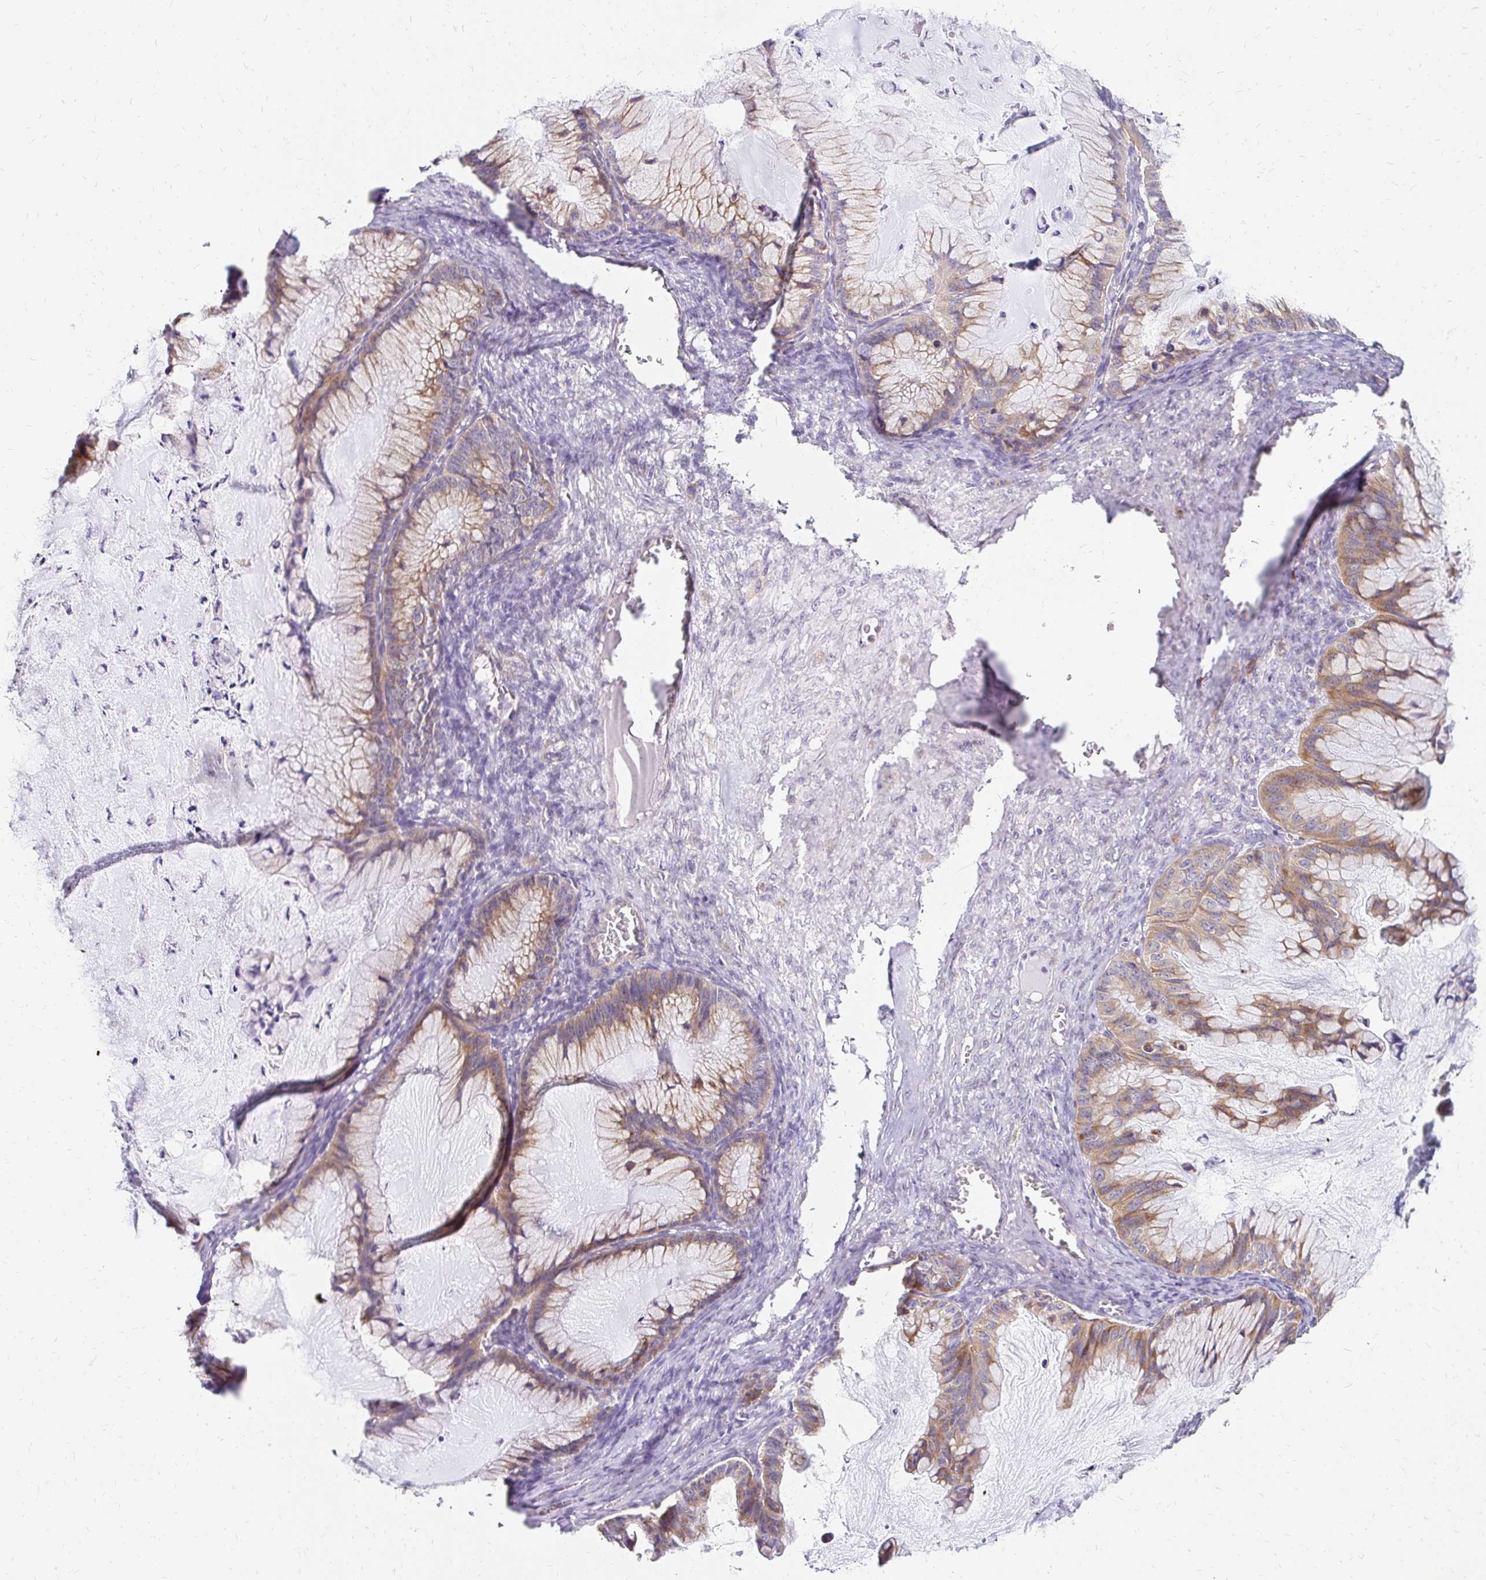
{"staining": {"intensity": "weak", "quantity": "25%-75%", "location": "cytoplasmic/membranous"}, "tissue": "ovarian cancer", "cell_type": "Tumor cells", "image_type": "cancer", "snomed": [{"axis": "morphology", "description": "Cystadenocarcinoma, mucinous, NOS"}, {"axis": "topography", "description": "Ovary"}], "caption": "The image displays staining of ovarian cancer, revealing weak cytoplasmic/membranous protein staining (brown color) within tumor cells.", "gene": "PRIMA1", "patient": {"sex": "female", "age": 72}}